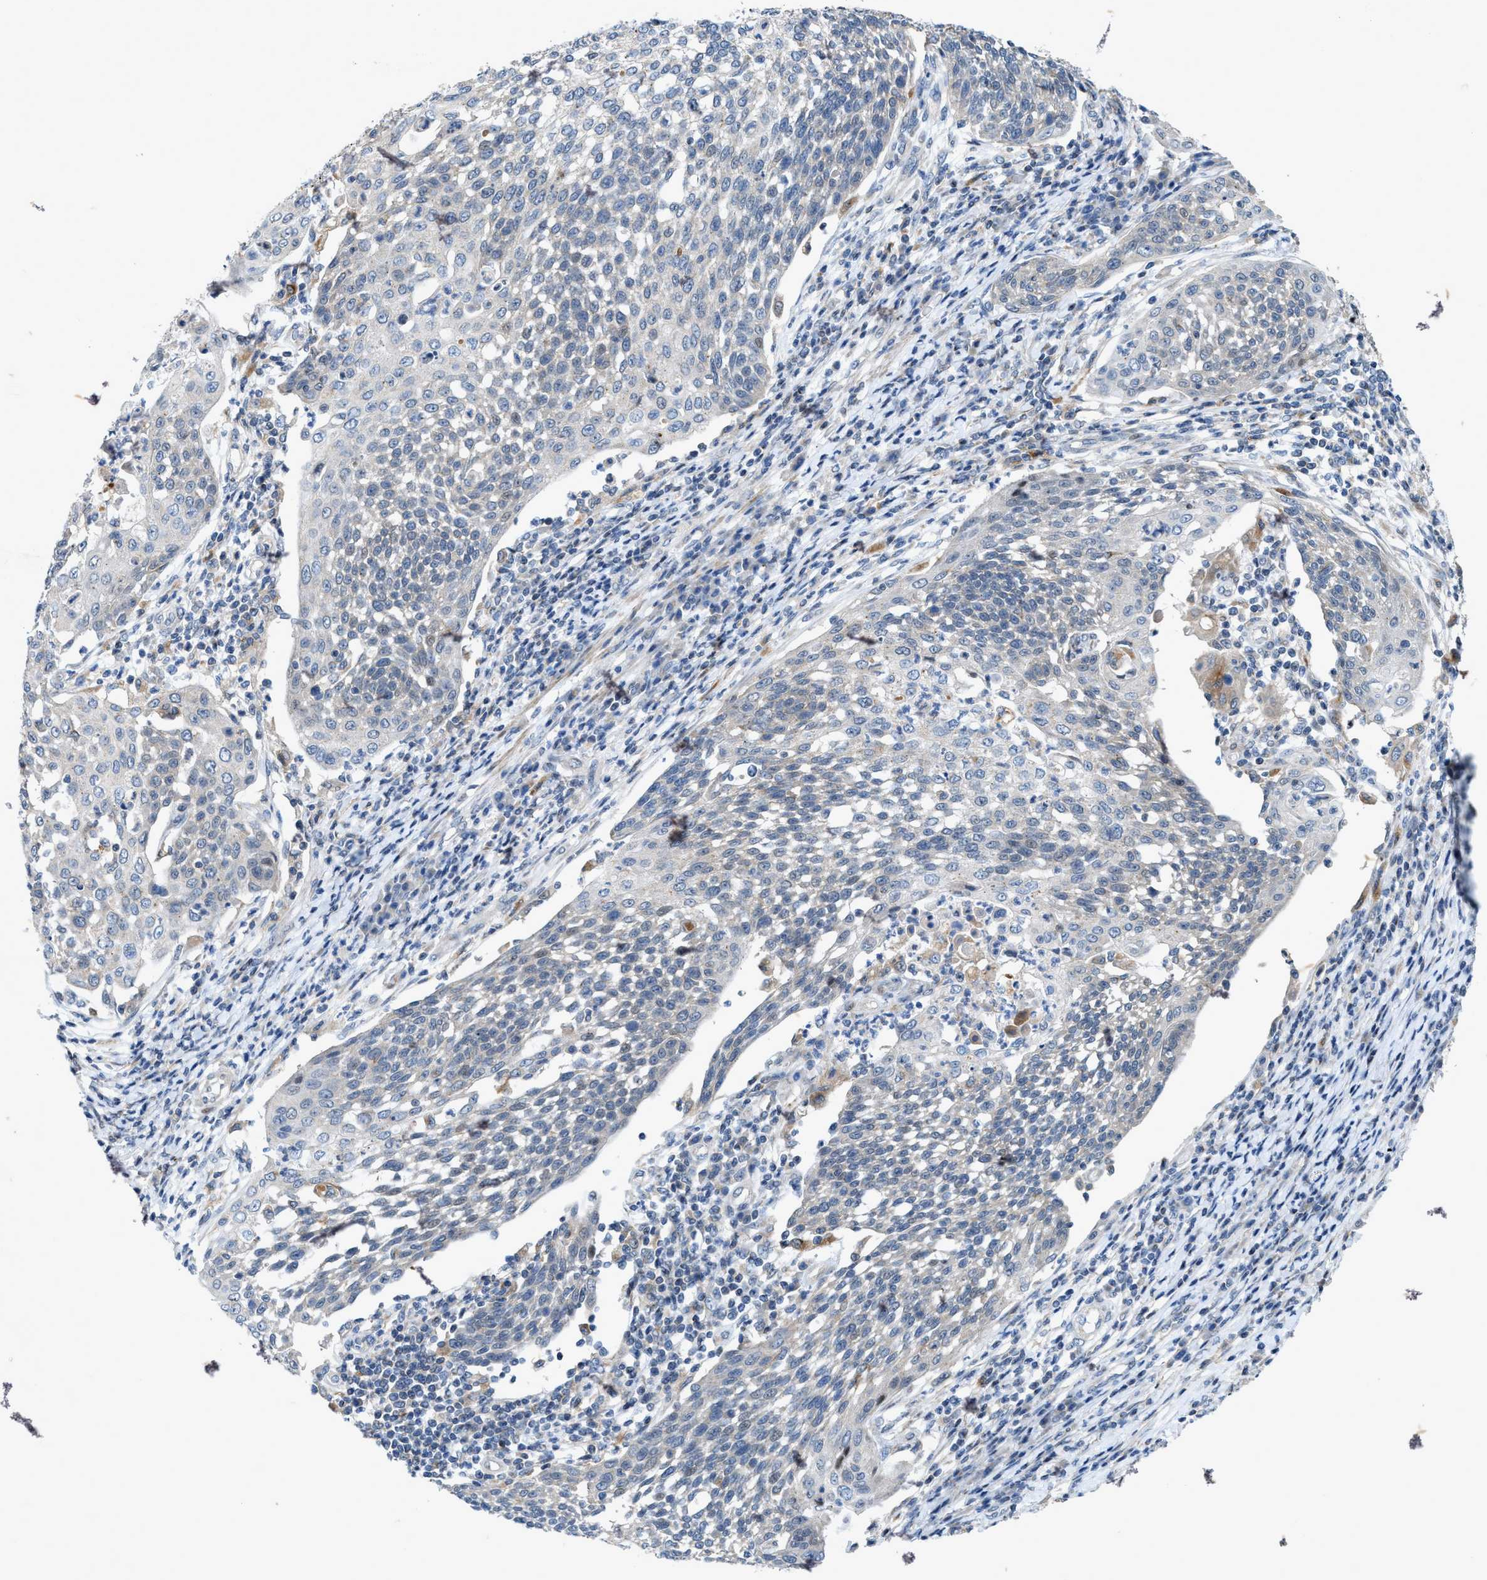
{"staining": {"intensity": "negative", "quantity": "none", "location": "none"}, "tissue": "cervical cancer", "cell_type": "Tumor cells", "image_type": "cancer", "snomed": [{"axis": "morphology", "description": "Squamous cell carcinoma, NOS"}, {"axis": "topography", "description": "Cervix"}], "caption": "IHC histopathology image of neoplastic tissue: squamous cell carcinoma (cervical) stained with DAB shows no significant protein positivity in tumor cells.", "gene": "URGCP", "patient": {"sex": "female", "age": 34}}